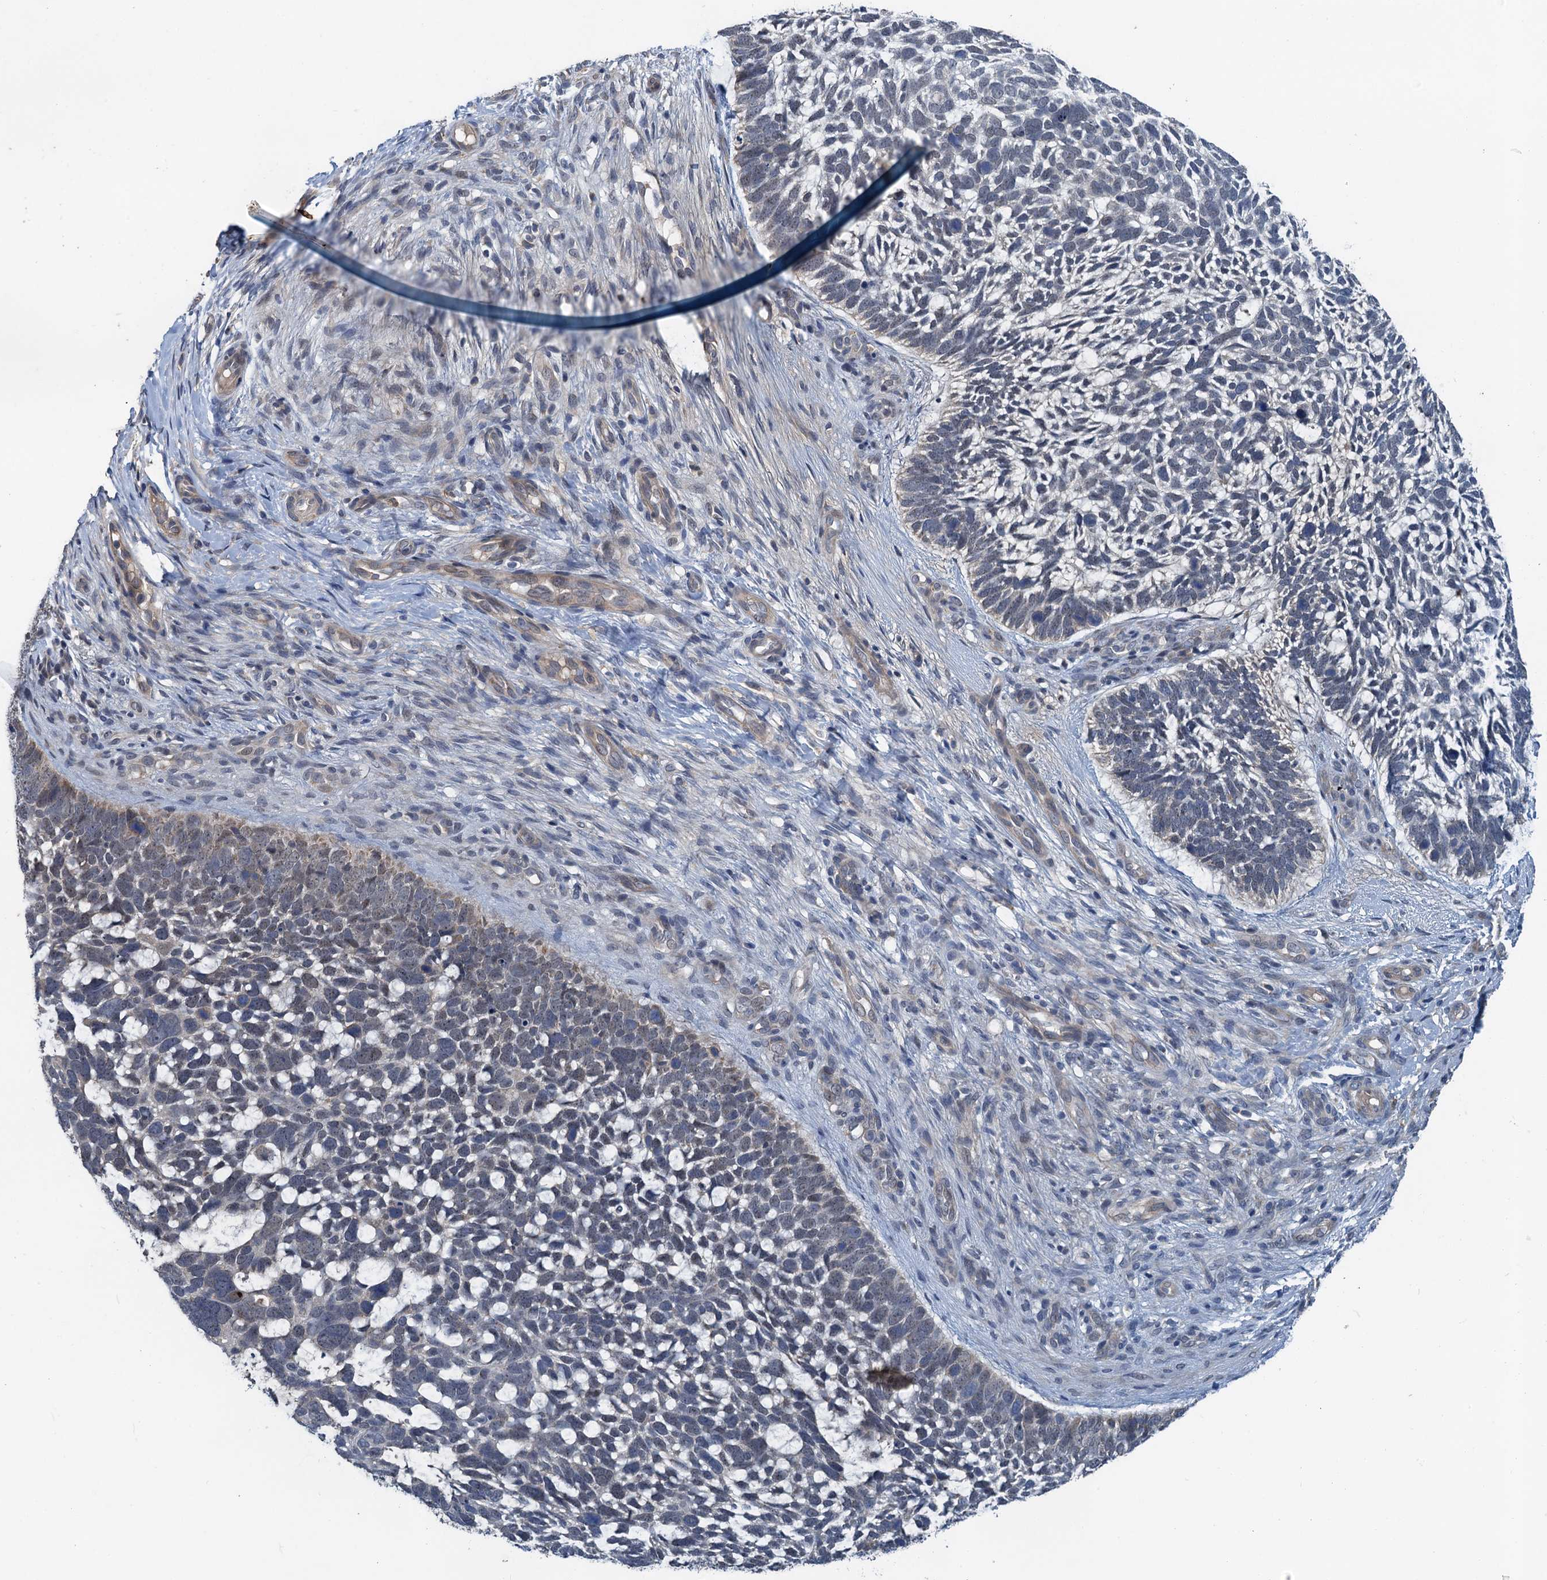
{"staining": {"intensity": "negative", "quantity": "none", "location": "none"}, "tissue": "skin cancer", "cell_type": "Tumor cells", "image_type": "cancer", "snomed": [{"axis": "morphology", "description": "Basal cell carcinoma"}, {"axis": "topography", "description": "Skin"}], "caption": "The immunohistochemistry histopathology image has no significant expression in tumor cells of basal cell carcinoma (skin) tissue.", "gene": "ZNF606", "patient": {"sex": "male", "age": 88}}